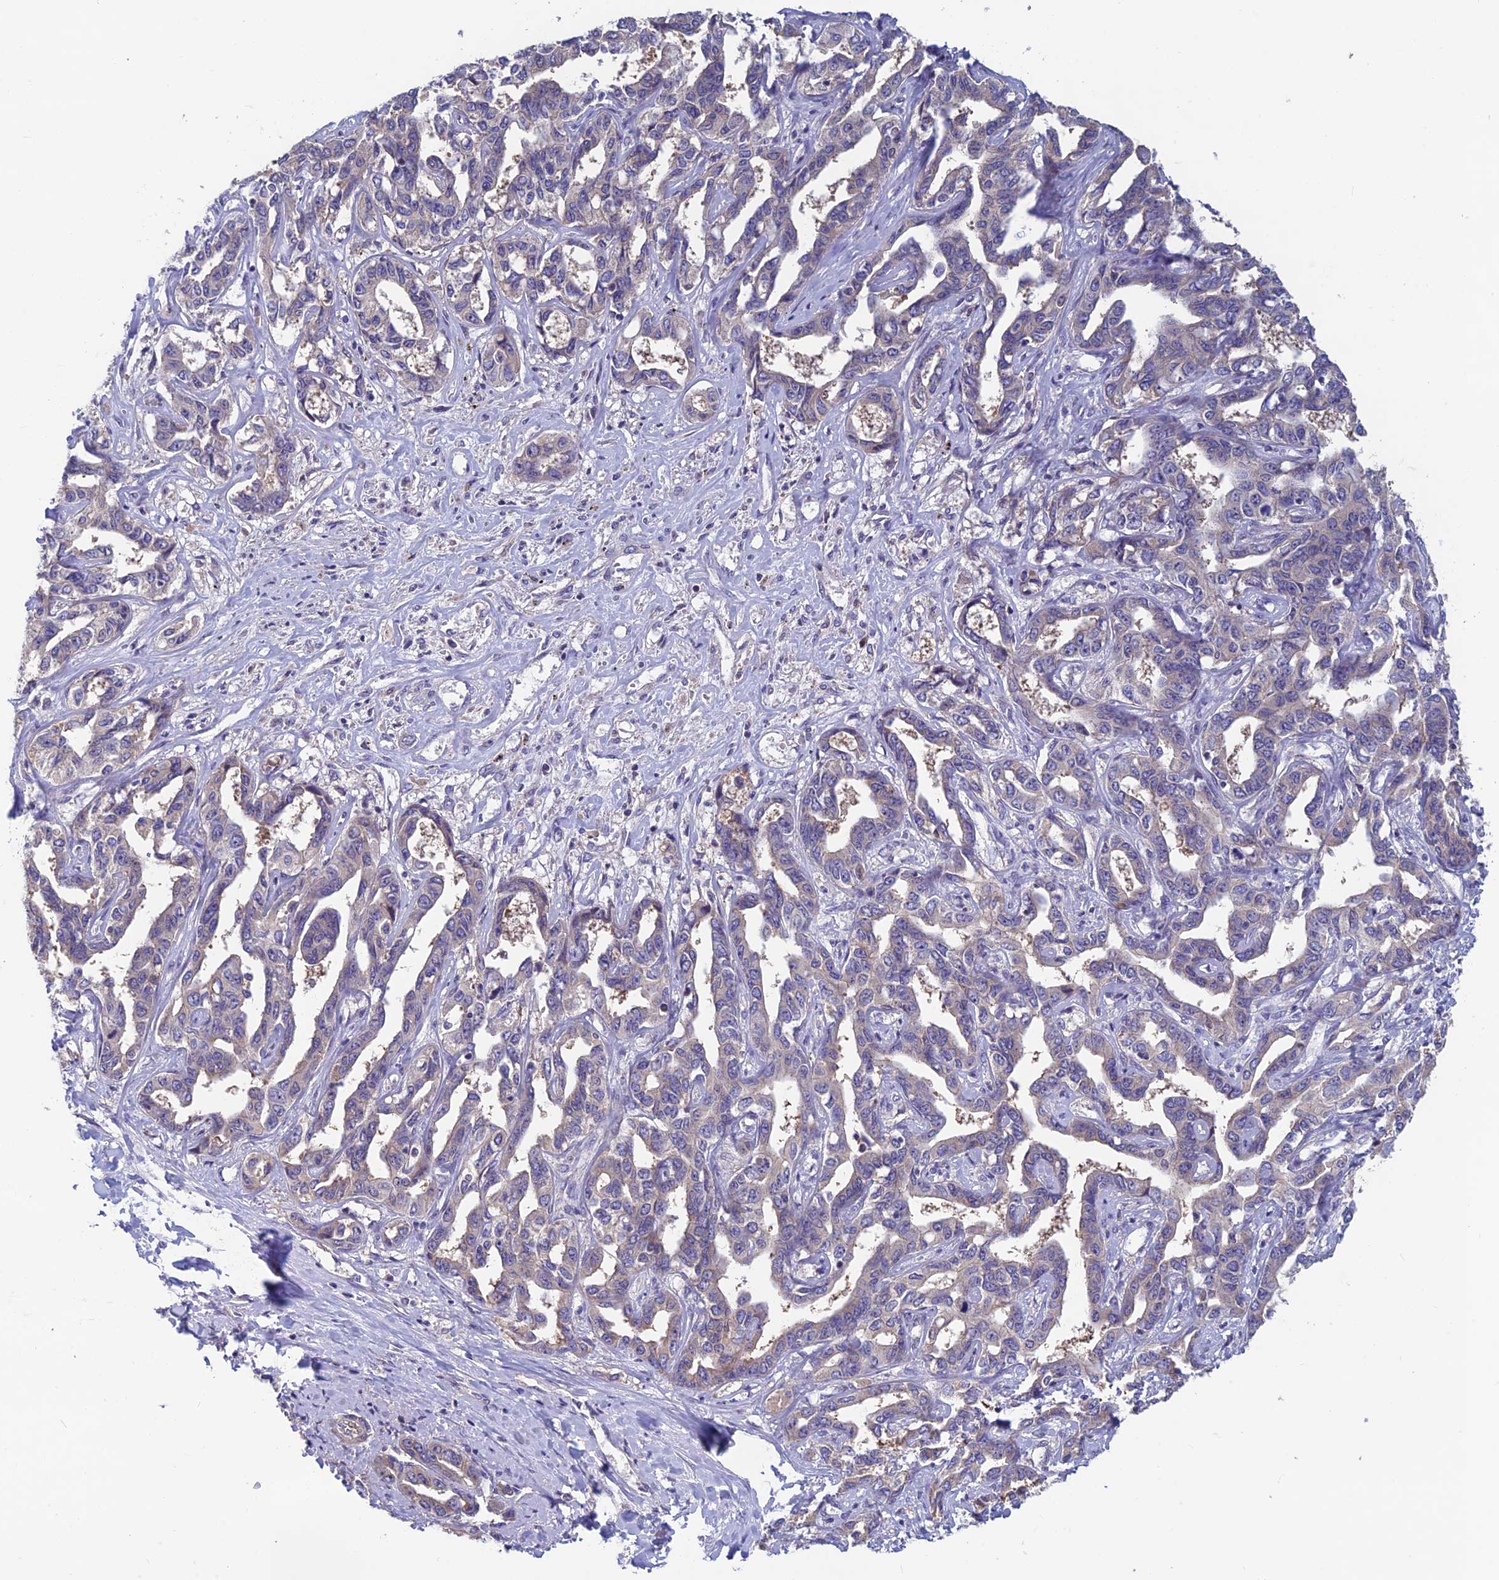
{"staining": {"intensity": "negative", "quantity": "none", "location": "none"}, "tissue": "liver cancer", "cell_type": "Tumor cells", "image_type": "cancer", "snomed": [{"axis": "morphology", "description": "Cholangiocarcinoma"}, {"axis": "topography", "description": "Liver"}], "caption": "Micrograph shows no protein expression in tumor cells of cholangiocarcinoma (liver) tissue.", "gene": "HECA", "patient": {"sex": "male", "age": 59}}